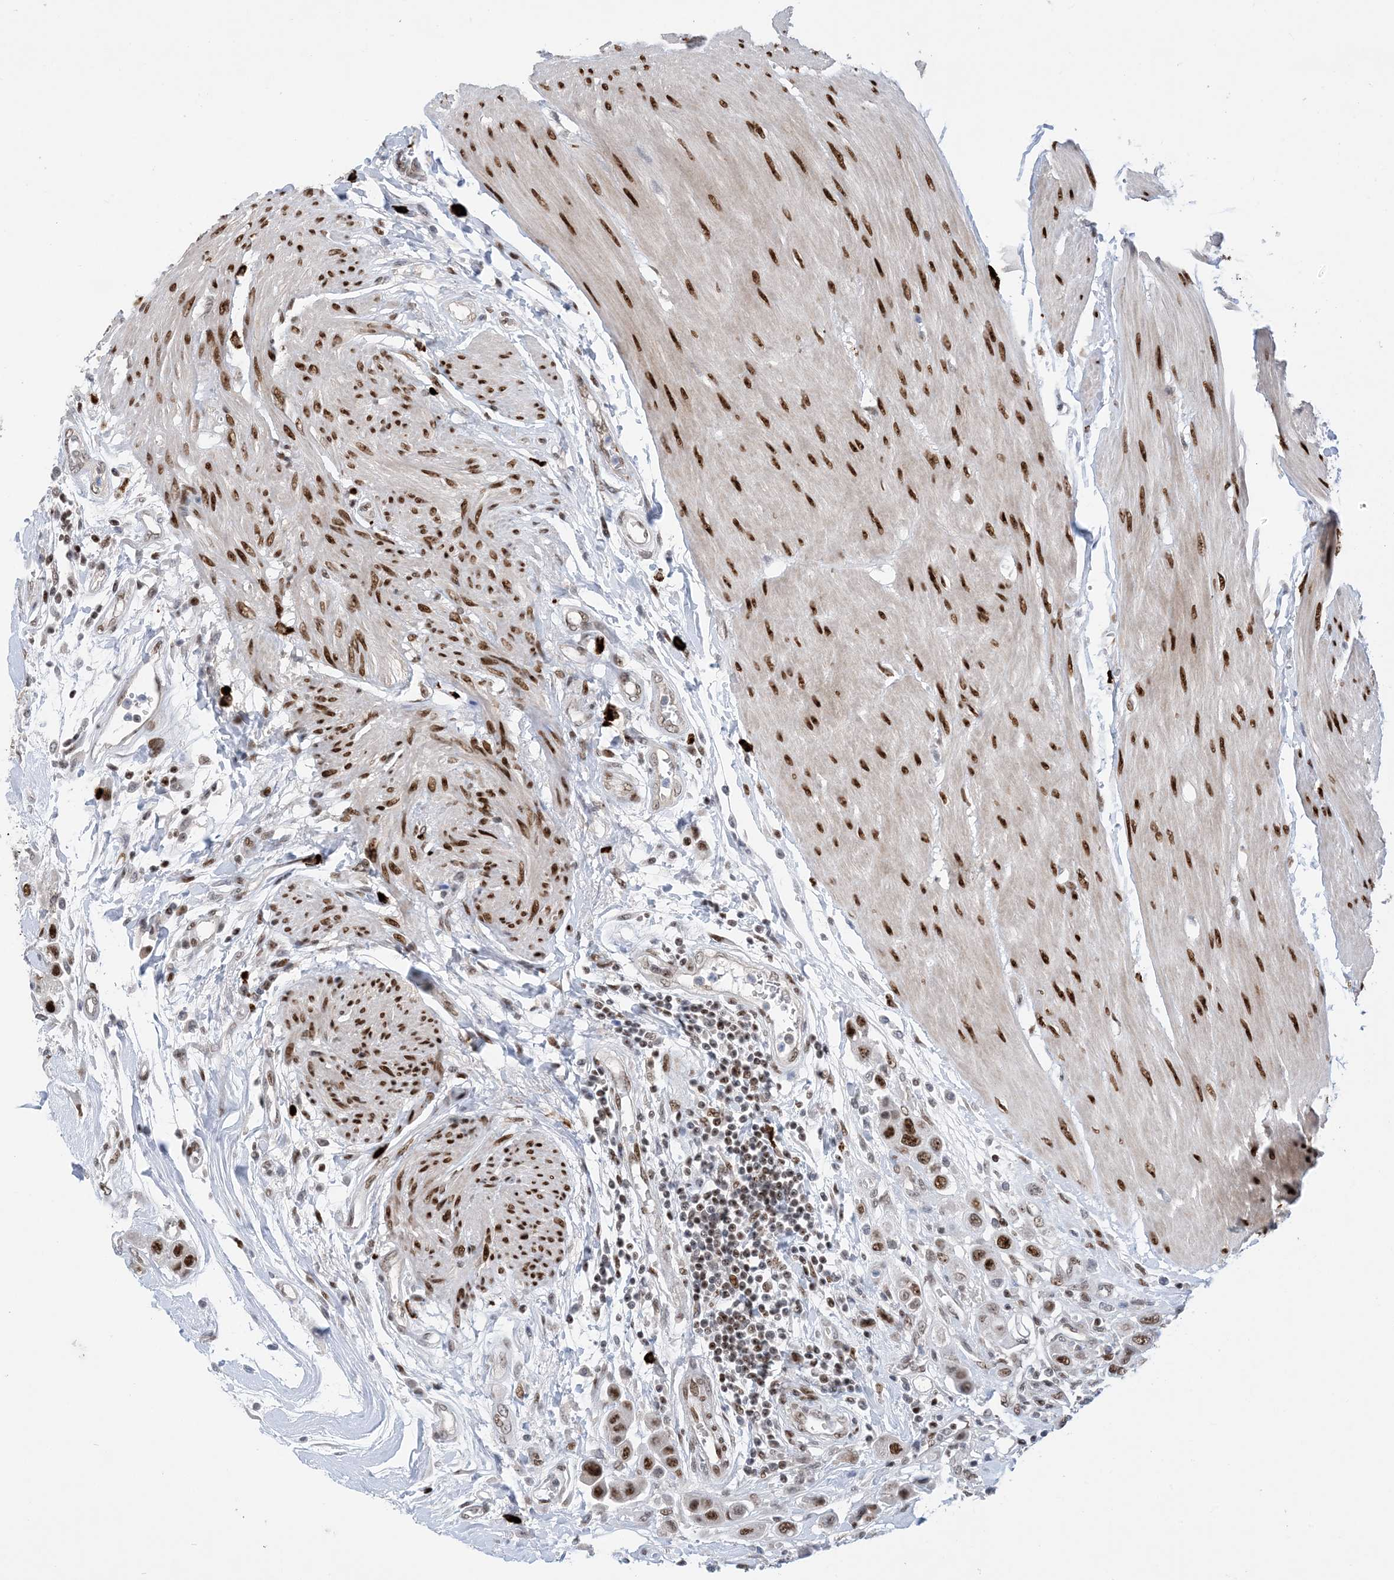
{"staining": {"intensity": "moderate", "quantity": ">75%", "location": "nuclear"}, "tissue": "urothelial cancer", "cell_type": "Tumor cells", "image_type": "cancer", "snomed": [{"axis": "morphology", "description": "Urothelial carcinoma, High grade"}, {"axis": "topography", "description": "Urinary bladder"}], "caption": "Immunohistochemistry of high-grade urothelial carcinoma shows medium levels of moderate nuclear staining in about >75% of tumor cells.", "gene": "TSPYL1", "patient": {"sex": "male", "age": 50}}